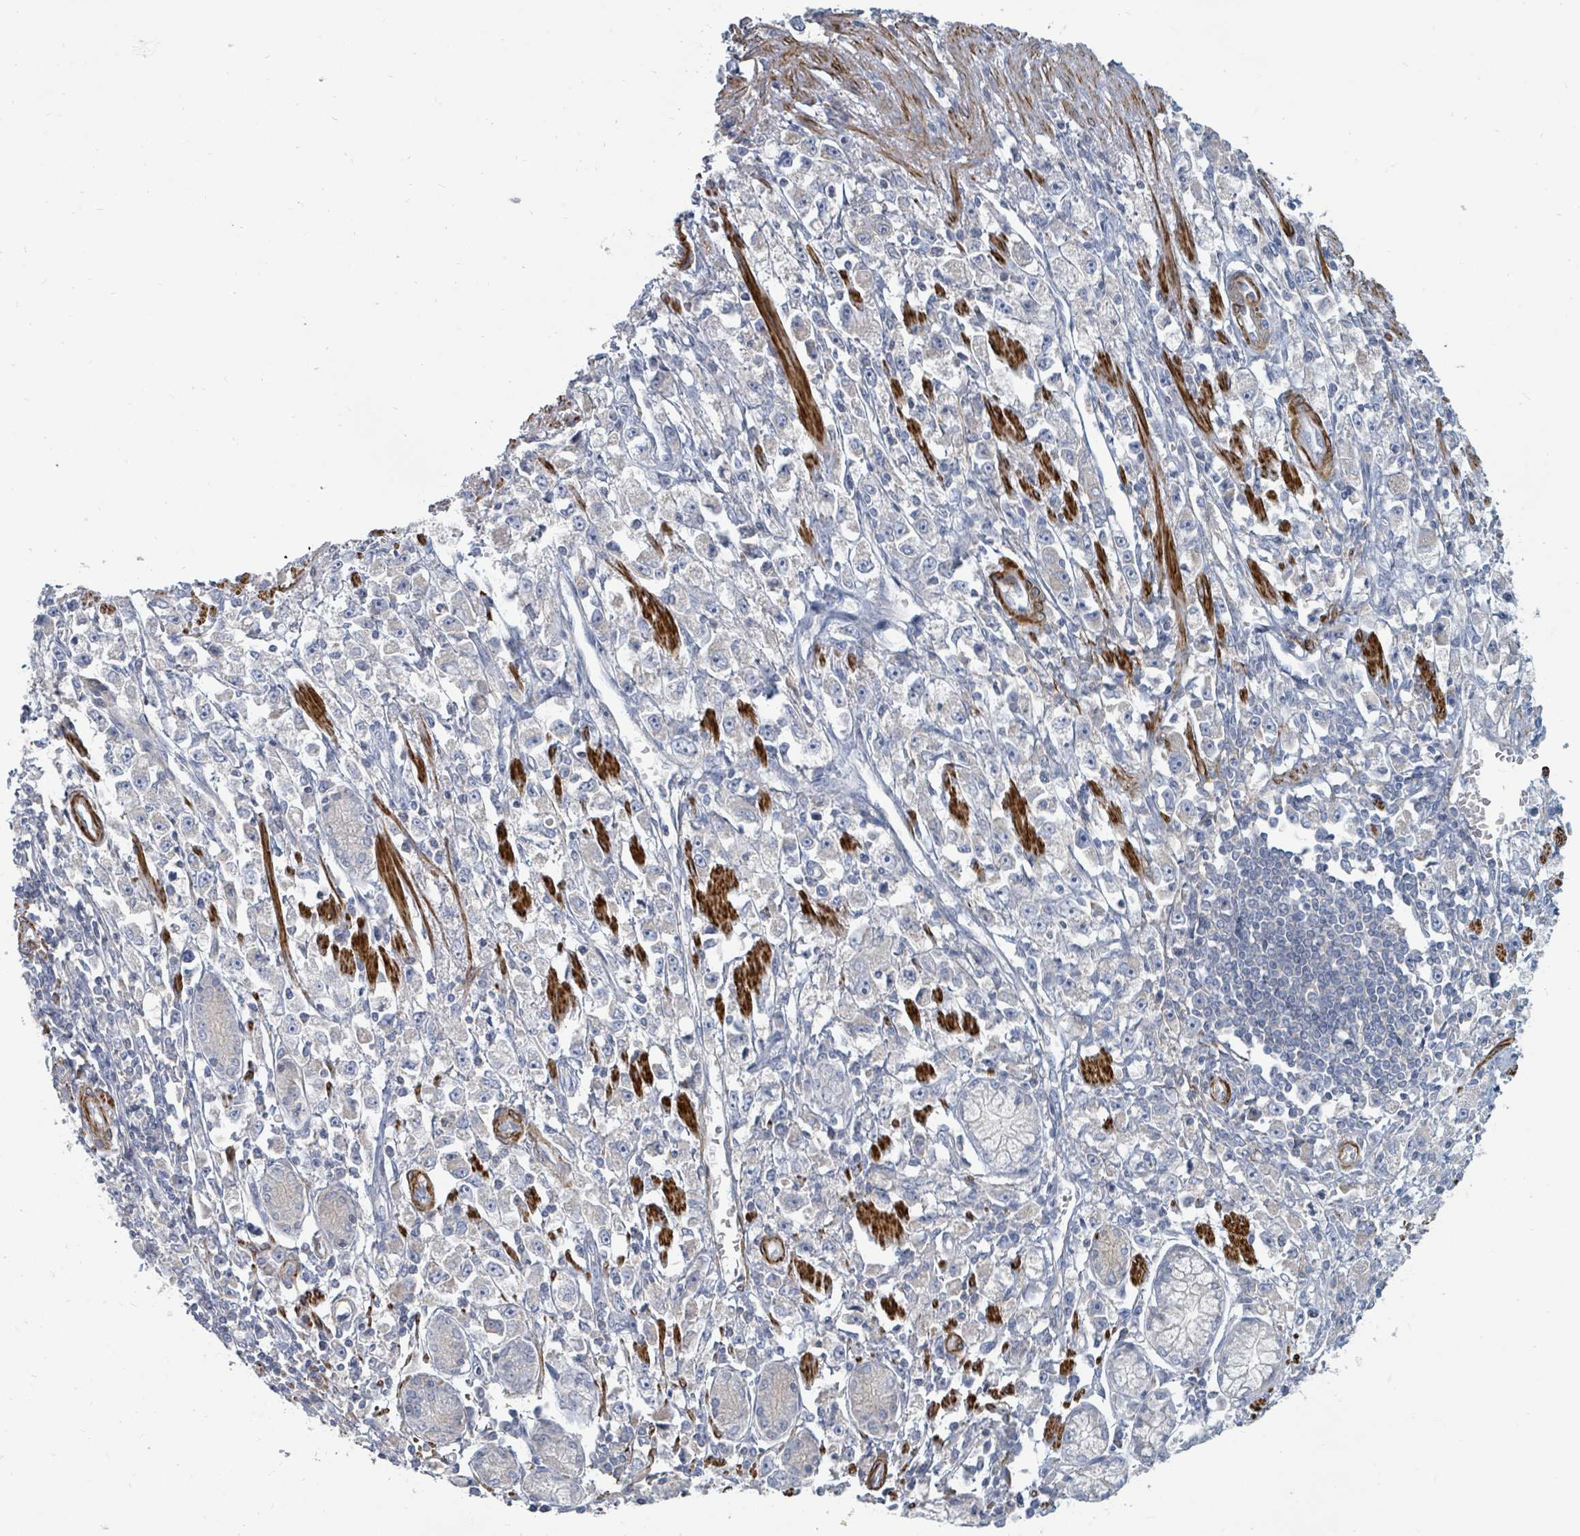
{"staining": {"intensity": "negative", "quantity": "none", "location": "none"}, "tissue": "stomach cancer", "cell_type": "Tumor cells", "image_type": "cancer", "snomed": [{"axis": "morphology", "description": "Adenocarcinoma, NOS"}, {"axis": "topography", "description": "Stomach"}], "caption": "High power microscopy image of an immunohistochemistry image of stomach cancer (adenocarcinoma), revealing no significant positivity in tumor cells.", "gene": "ARGFX", "patient": {"sex": "female", "age": 59}}